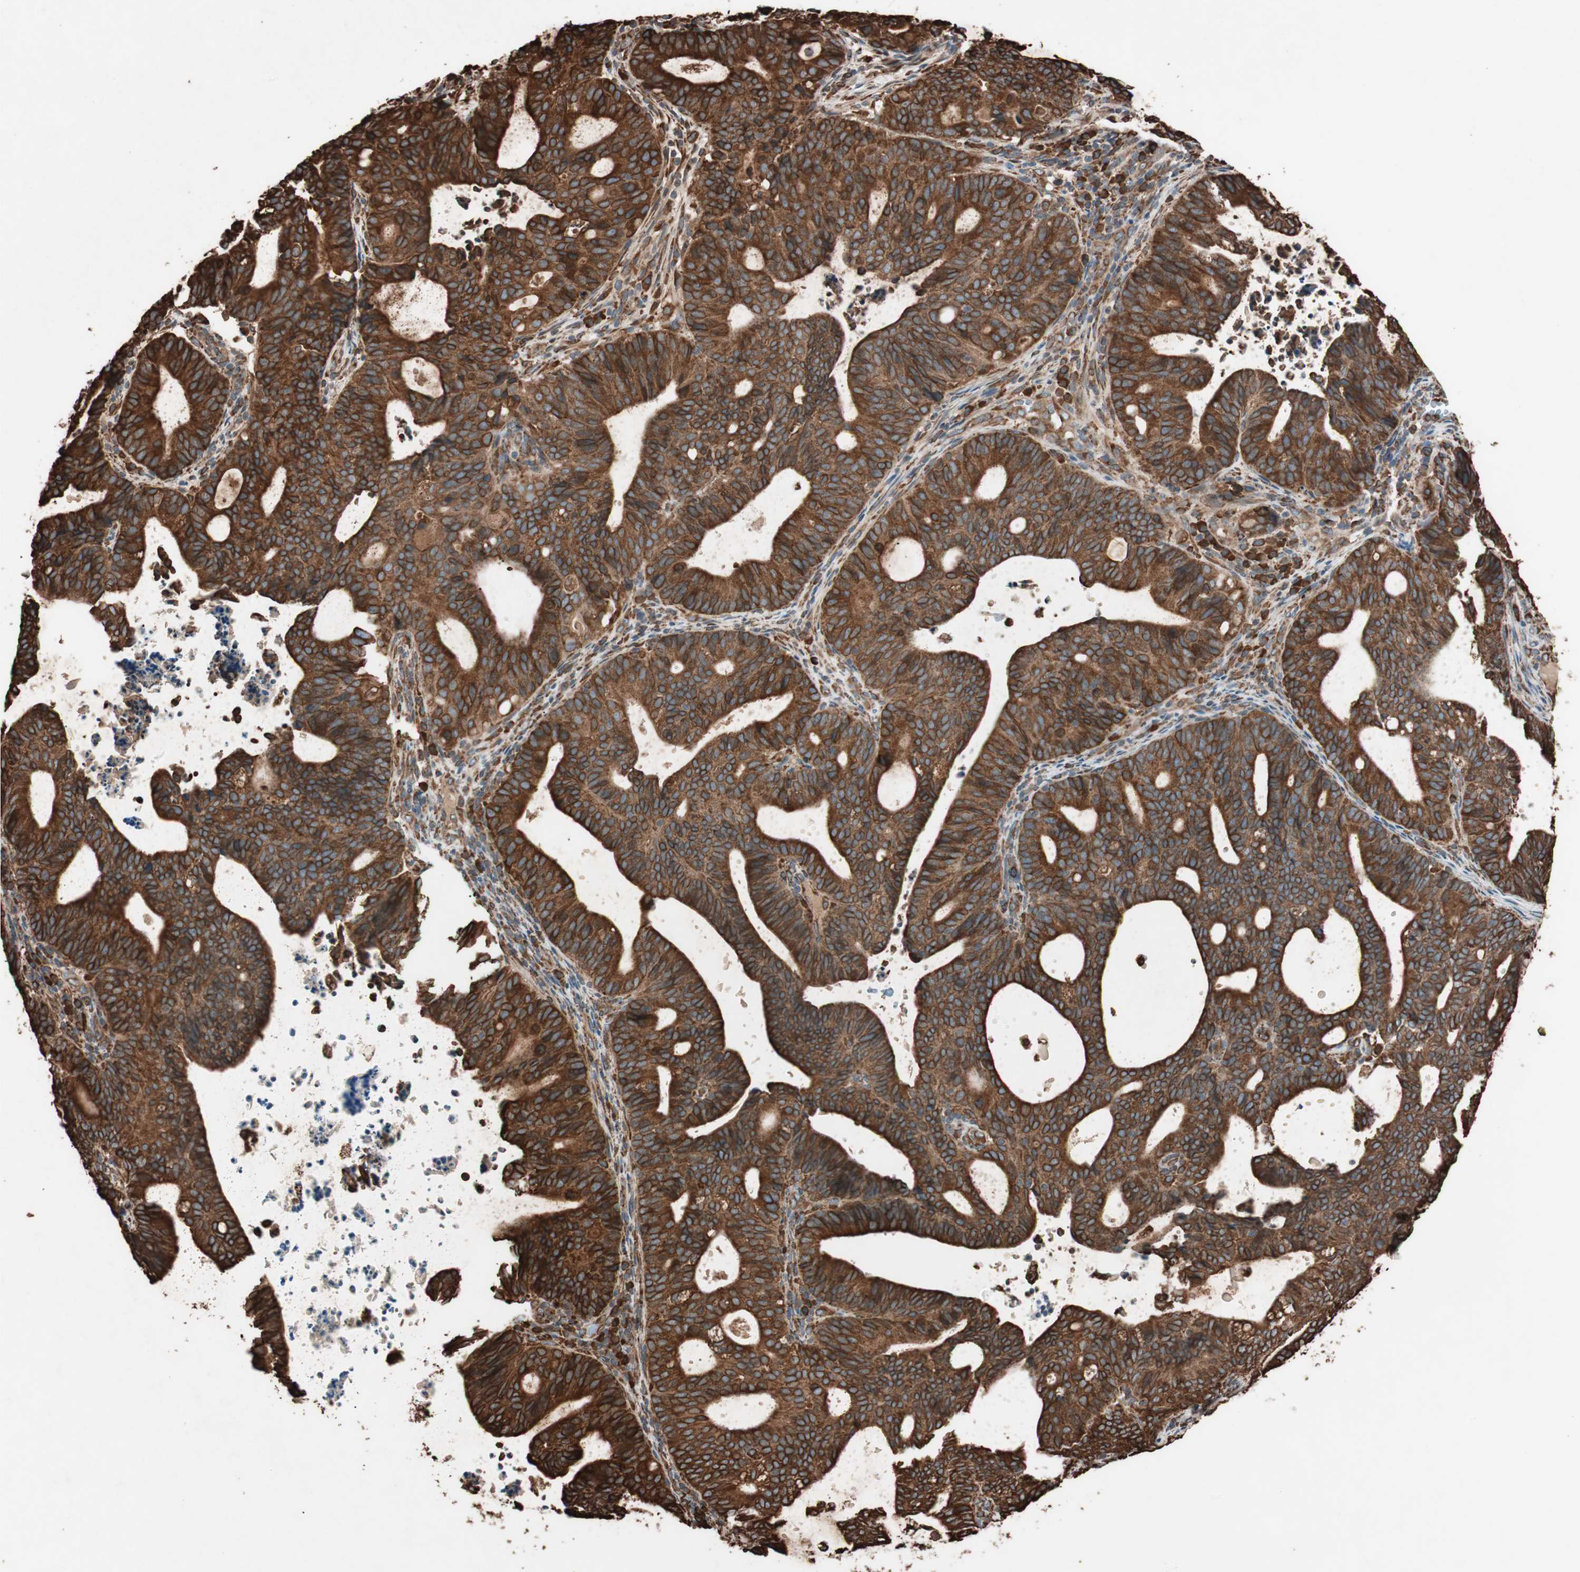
{"staining": {"intensity": "strong", "quantity": ">75%", "location": "cytoplasmic/membranous"}, "tissue": "endometrial cancer", "cell_type": "Tumor cells", "image_type": "cancer", "snomed": [{"axis": "morphology", "description": "Adenocarcinoma, NOS"}, {"axis": "topography", "description": "Uterus"}], "caption": "Approximately >75% of tumor cells in endometrial adenocarcinoma reveal strong cytoplasmic/membranous protein staining as visualized by brown immunohistochemical staining.", "gene": "VEGFA", "patient": {"sex": "female", "age": 83}}